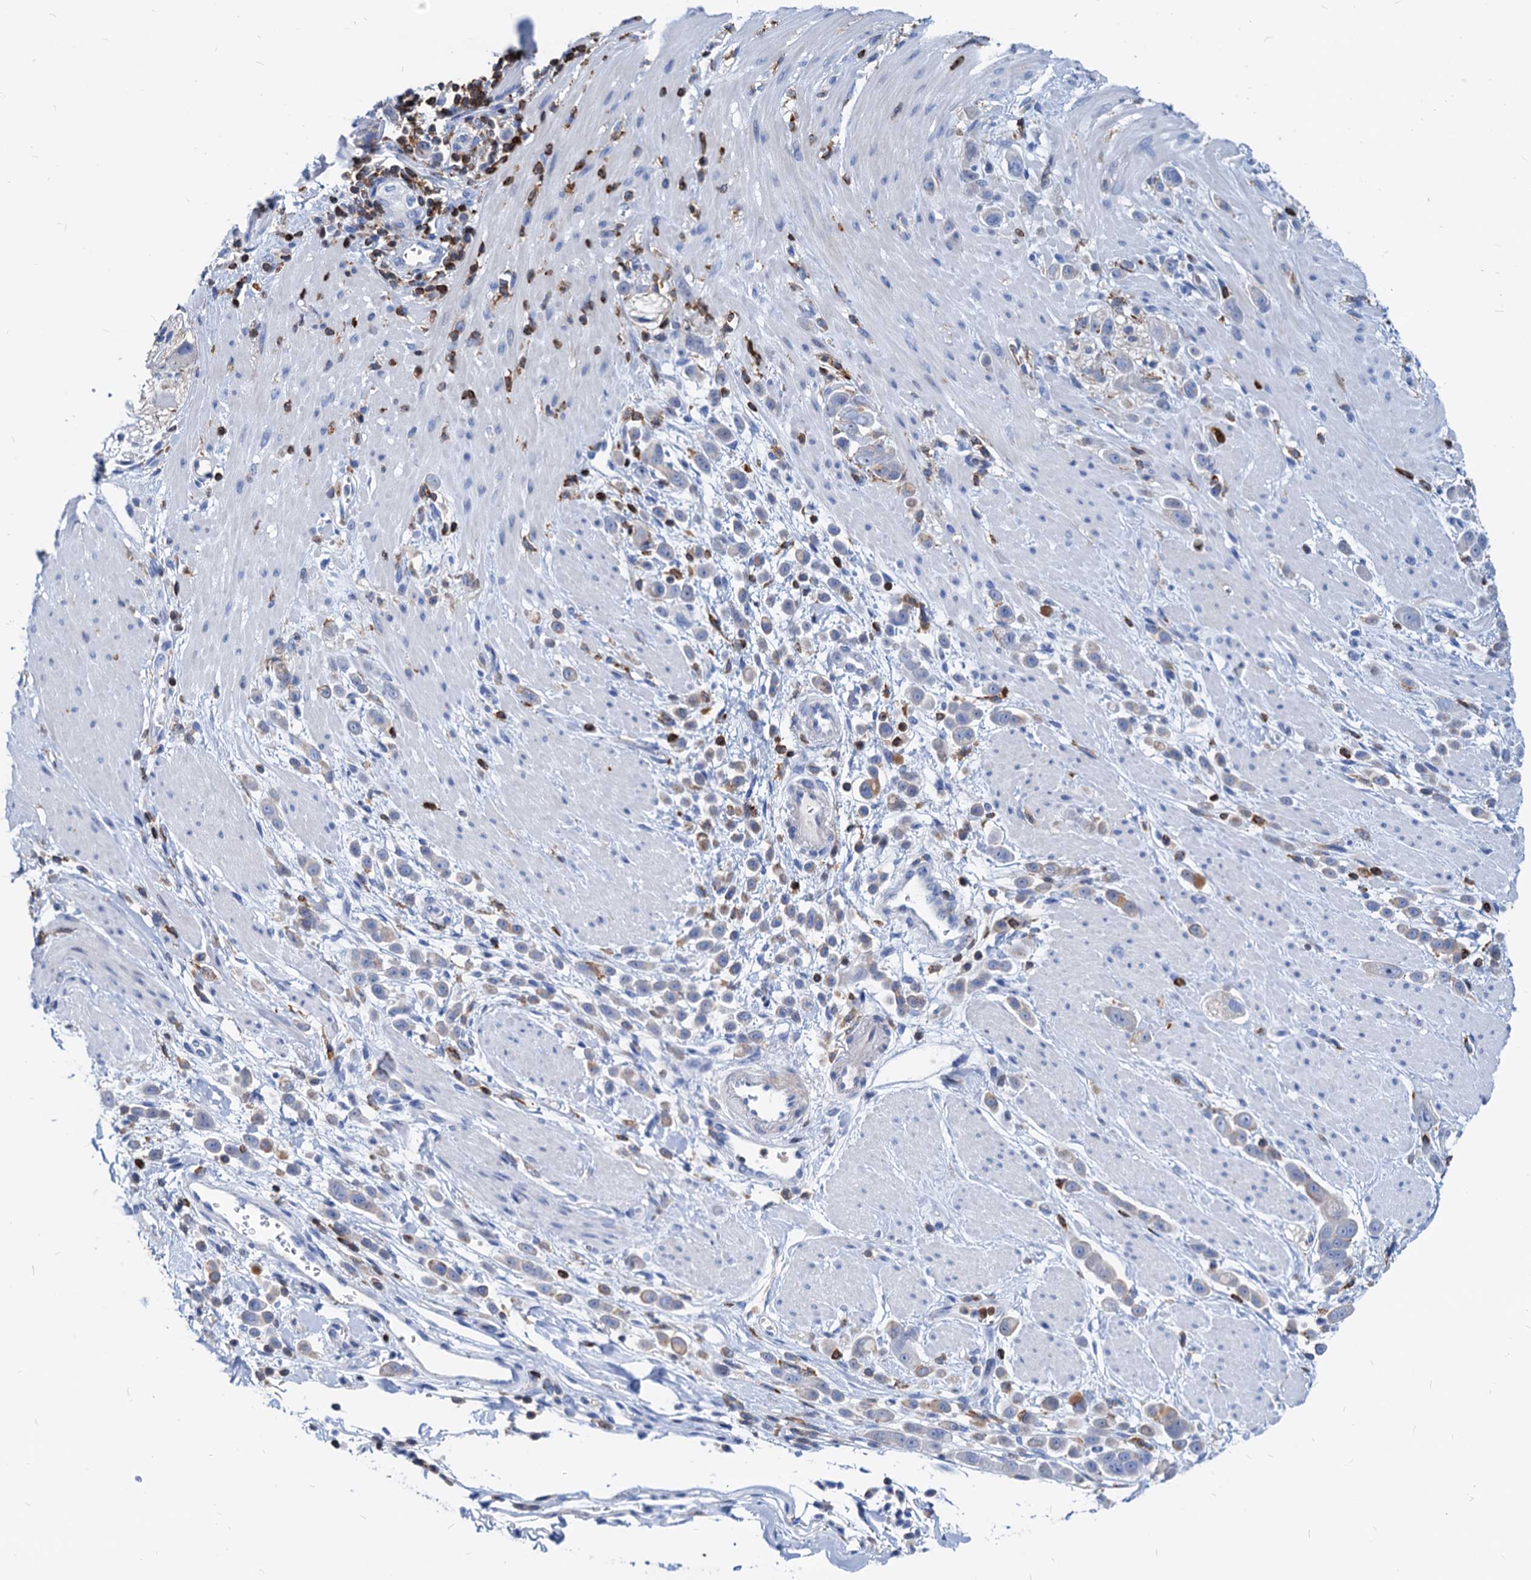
{"staining": {"intensity": "weak", "quantity": "<25%", "location": "cytoplasmic/membranous"}, "tissue": "pancreatic cancer", "cell_type": "Tumor cells", "image_type": "cancer", "snomed": [{"axis": "morphology", "description": "Normal tissue, NOS"}, {"axis": "morphology", "description": "Adenocarcinoma, NOS"}, {"axis": "topography", "description": "Pancreas"}], "caption": "High magnification brightfield microscopy of pancreatic cancer stained with DAB (brown) and counterstained with hematoxylin (blue): tumor cells show no significant positivity. (DAB immunohistochemistry (IHC), high magnification).", "gene": "LCP2", "patient": {"sex": "female", "age": 64}}